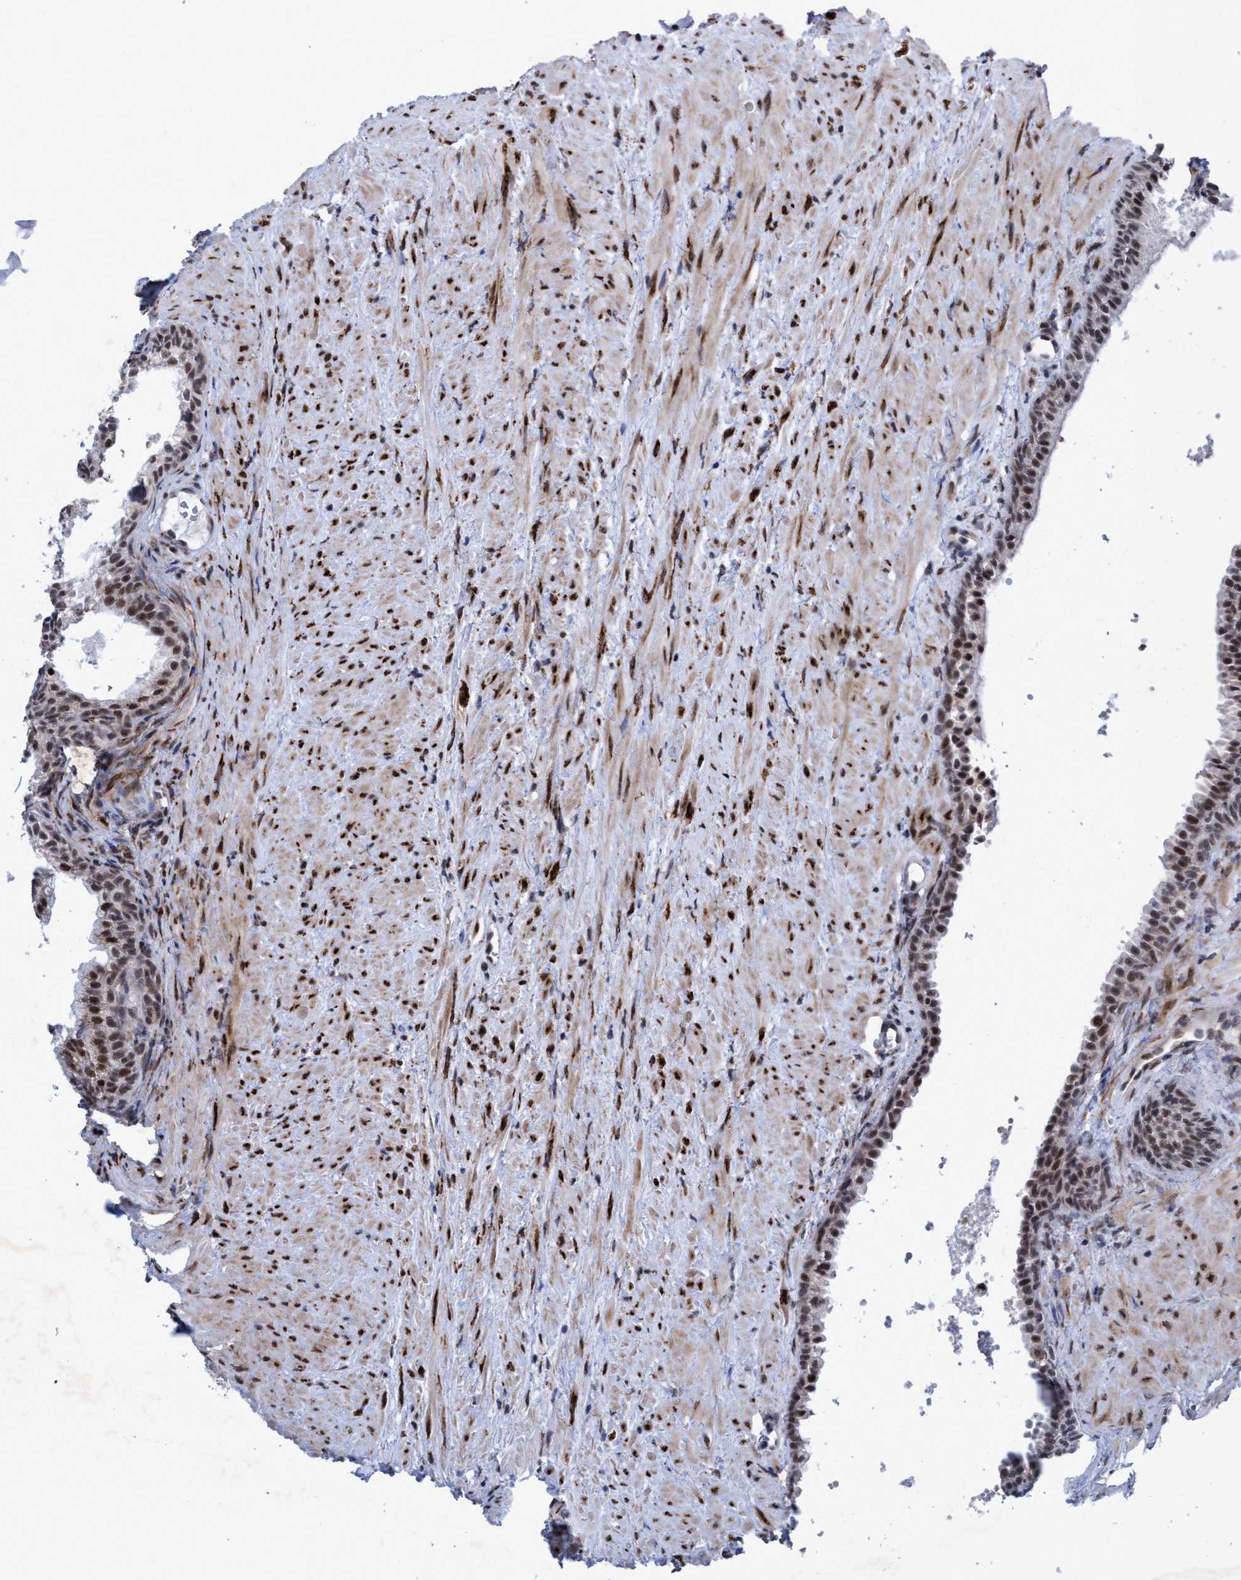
{"staining": {"intensity": "moderate", "quantity": ">75%", "location": "nuclear"}, "tissue": "prostate", "cell_type": "Glandular cells", "image_type": "normal", "snomed": [{"axis": "morphology", "description": "Normal tissue, NOS"}, {"axis": "topography", "description": "Prostate"}], "caption": "Prostate was stained to show a protein in brown. There is medium levels of moderate nuclear positivity in approximately >75% of glandular cells. Using DAB (brown) and hematoxylin (blue) stains, captured at high magnification using brightfield microscopy.", "gene": "GLT6D1", "patient": {"sex": "male", "age": 76}}